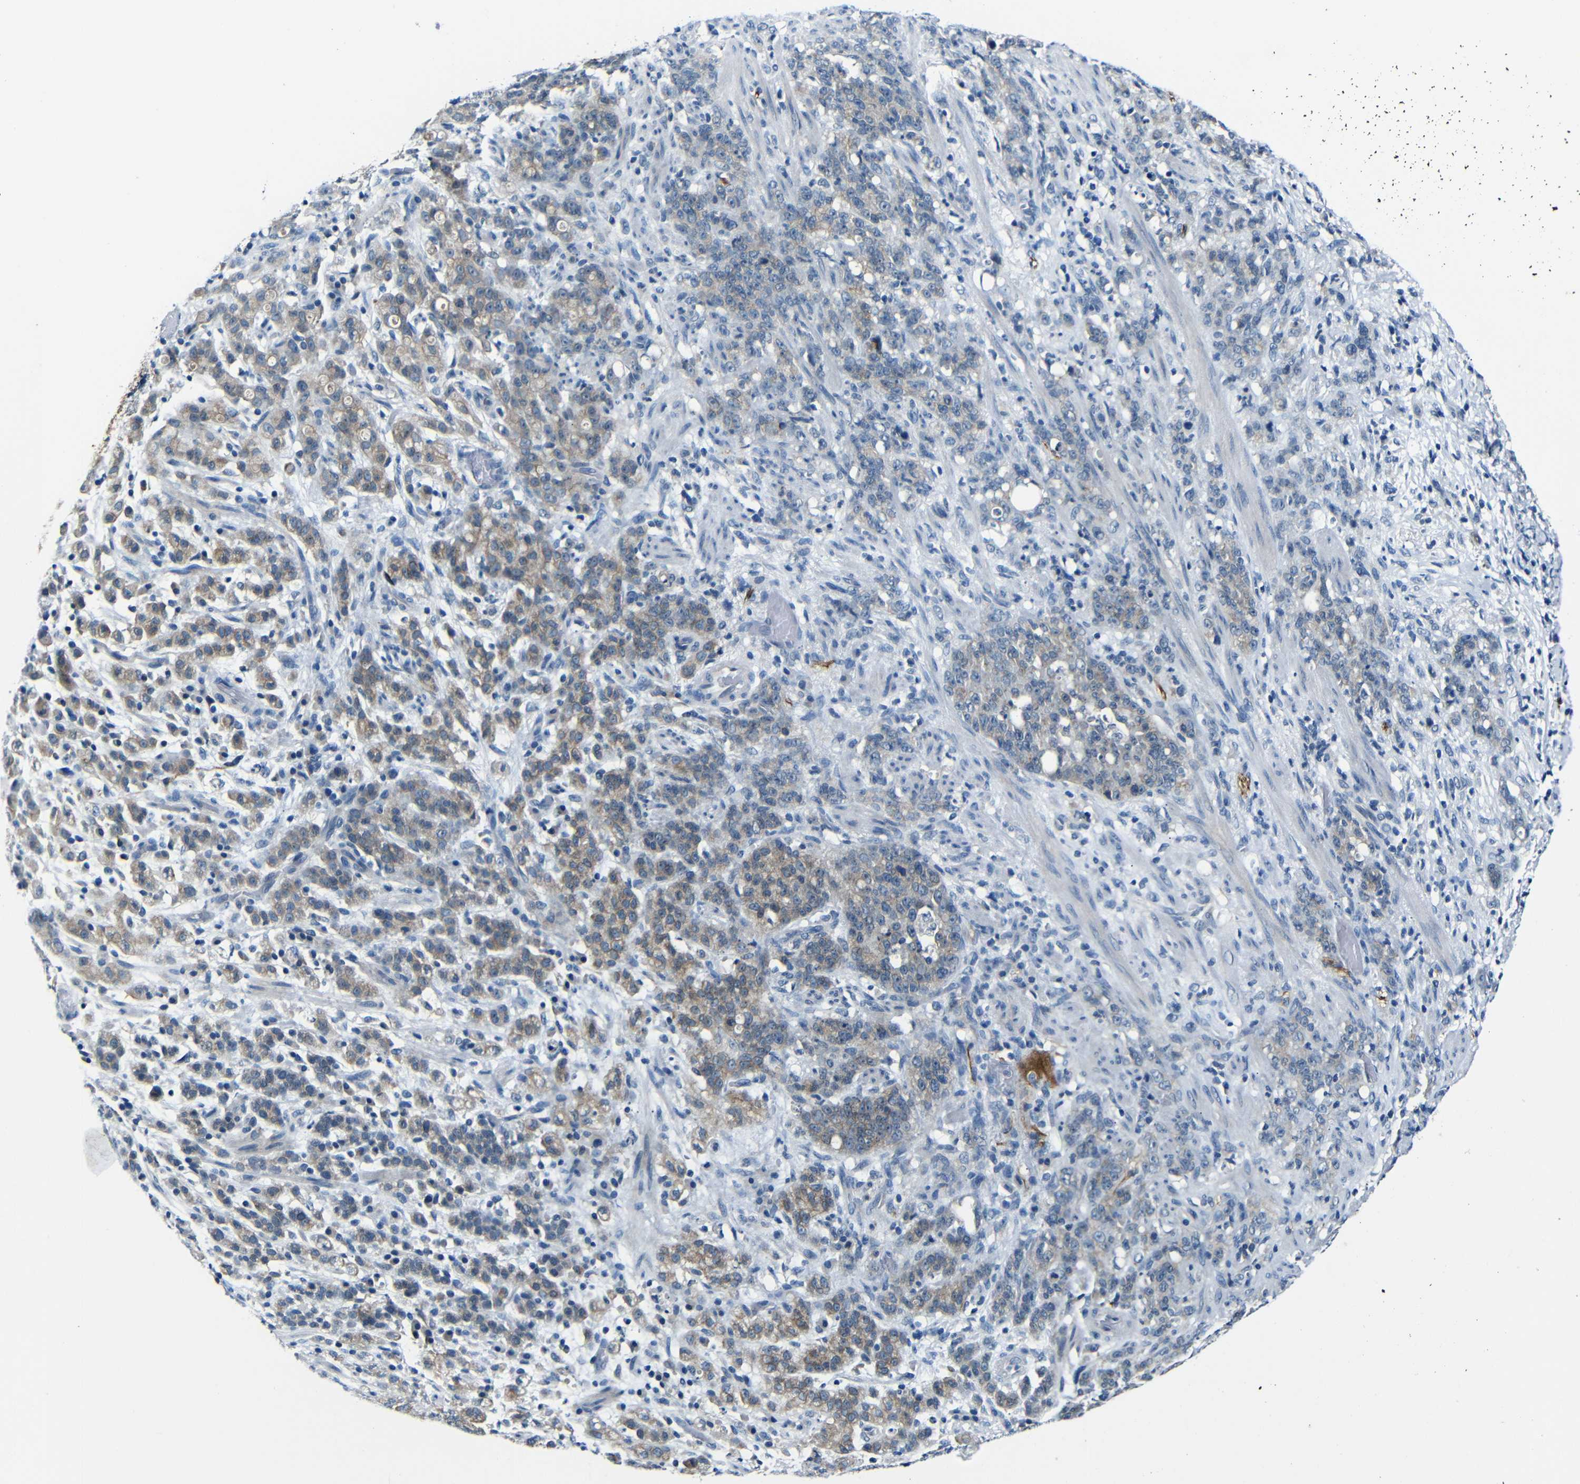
{"staining": {"intensity": "weak", "quantity": ">75%", "location": "cytoplasmic/membranous"}, "tissue": "stomach cancer", "cell_type": "Tumor cells", "image_type": "cancer", "snomed": [{"axis": "morphology", "description": "Adenocarcinoma, NOS"}, {"axis": "topography", "description": "Stomach, lower"}], "caption": "A brown stain labels weak cytoplasmic/membranous positivity of a protein in adenocarcinoma (stomach) tumor cells.", "gene": "ANK3", "patient": {"sex": "male", "age": 88}}